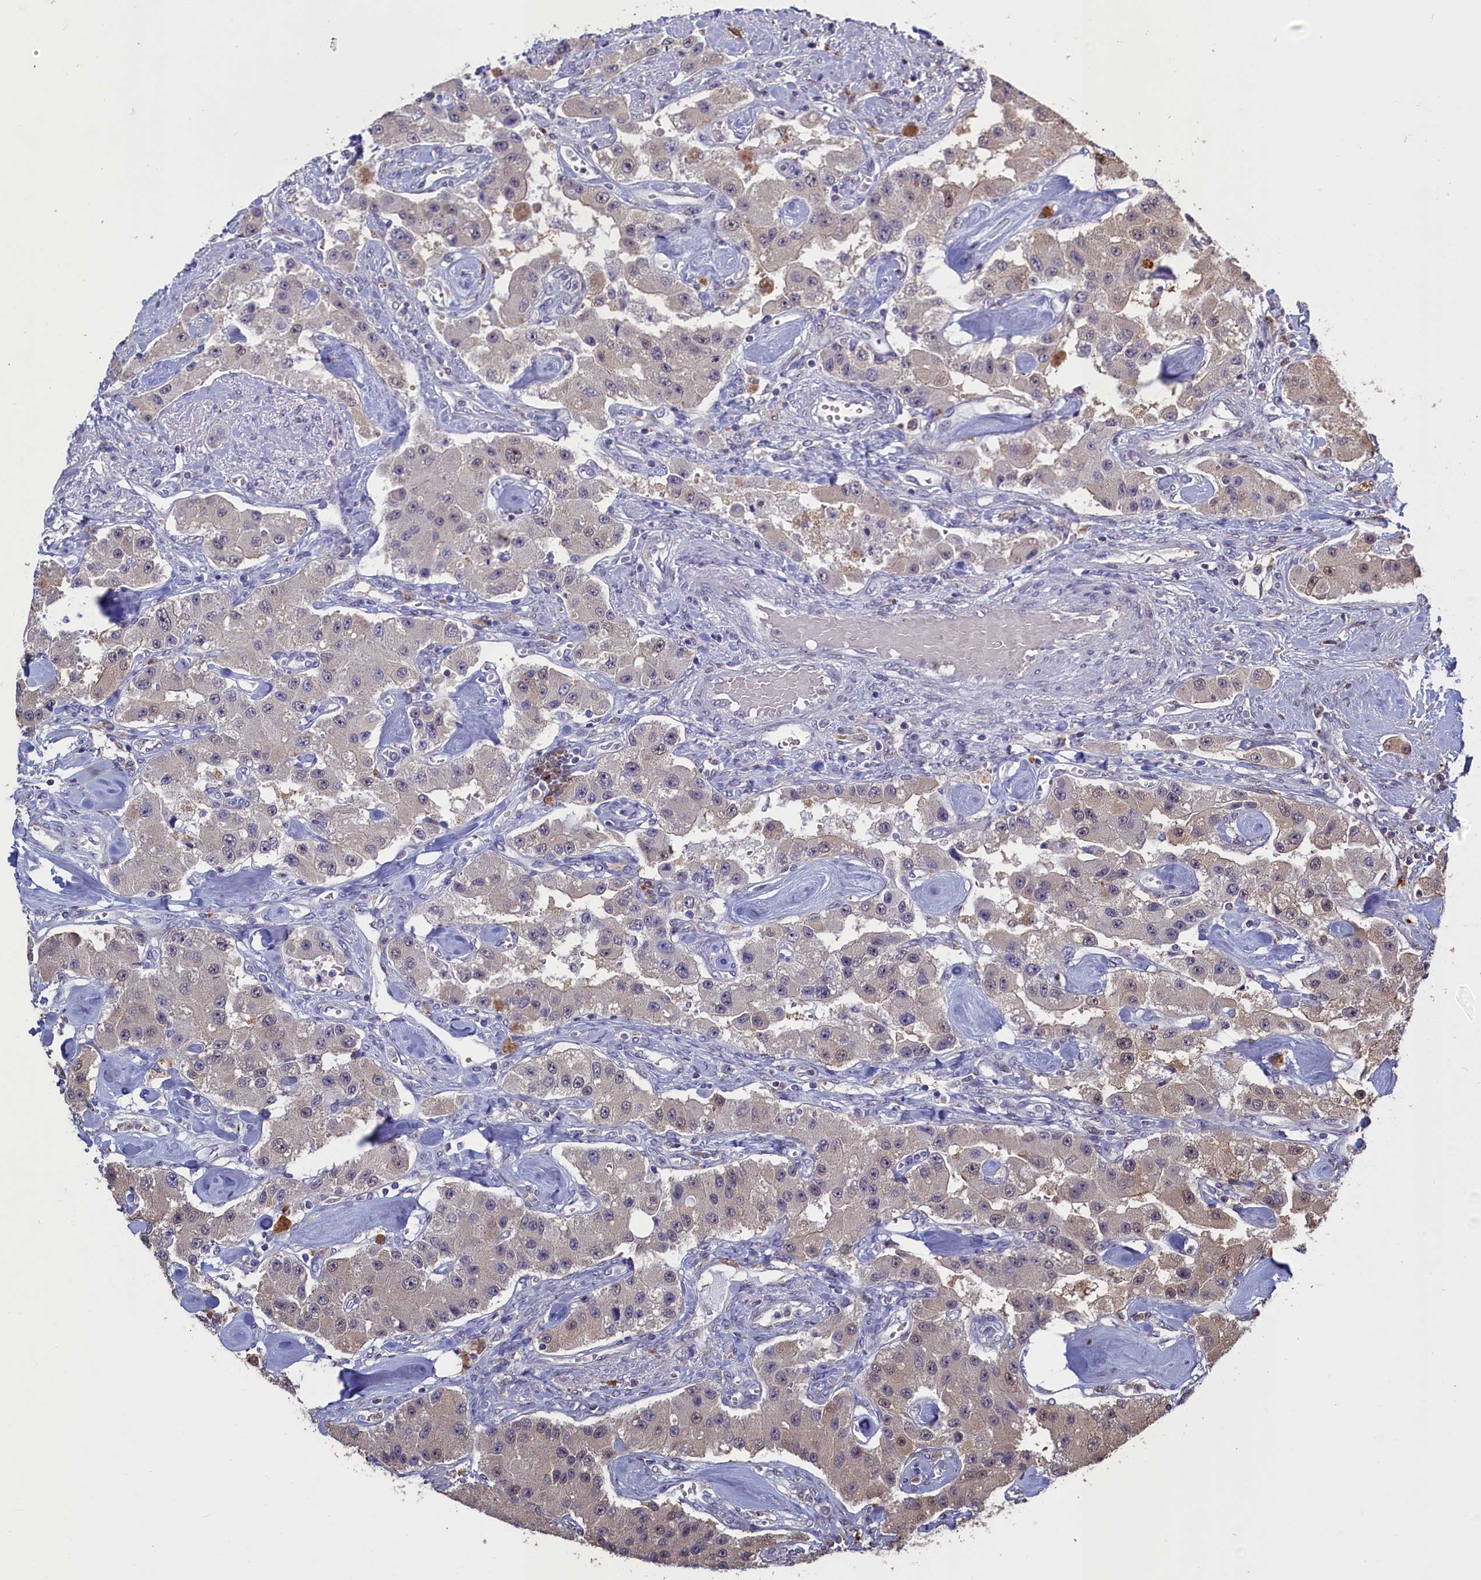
{"staining": {"intensity": "weak", "quantity": "25%-75%", "location": "cytoplasmic/membranous,nuclear"}, "tissue": "carcinoid", "cell_type": "Tumor cells", "image_type": "cancer", "snomed": [{"axis": "morphology", "description": "Carcinoid, malignant, NOS"}, {"axis": "topography", "description": "Pancreas"}], "caption": "A brown stain highlights weak cytoplasmic/membranous and nuclear staining of a protein in human carcinoid tumor cells.", "gene": "UCHL3", "patient": {"sex": "male", "age": 41}}